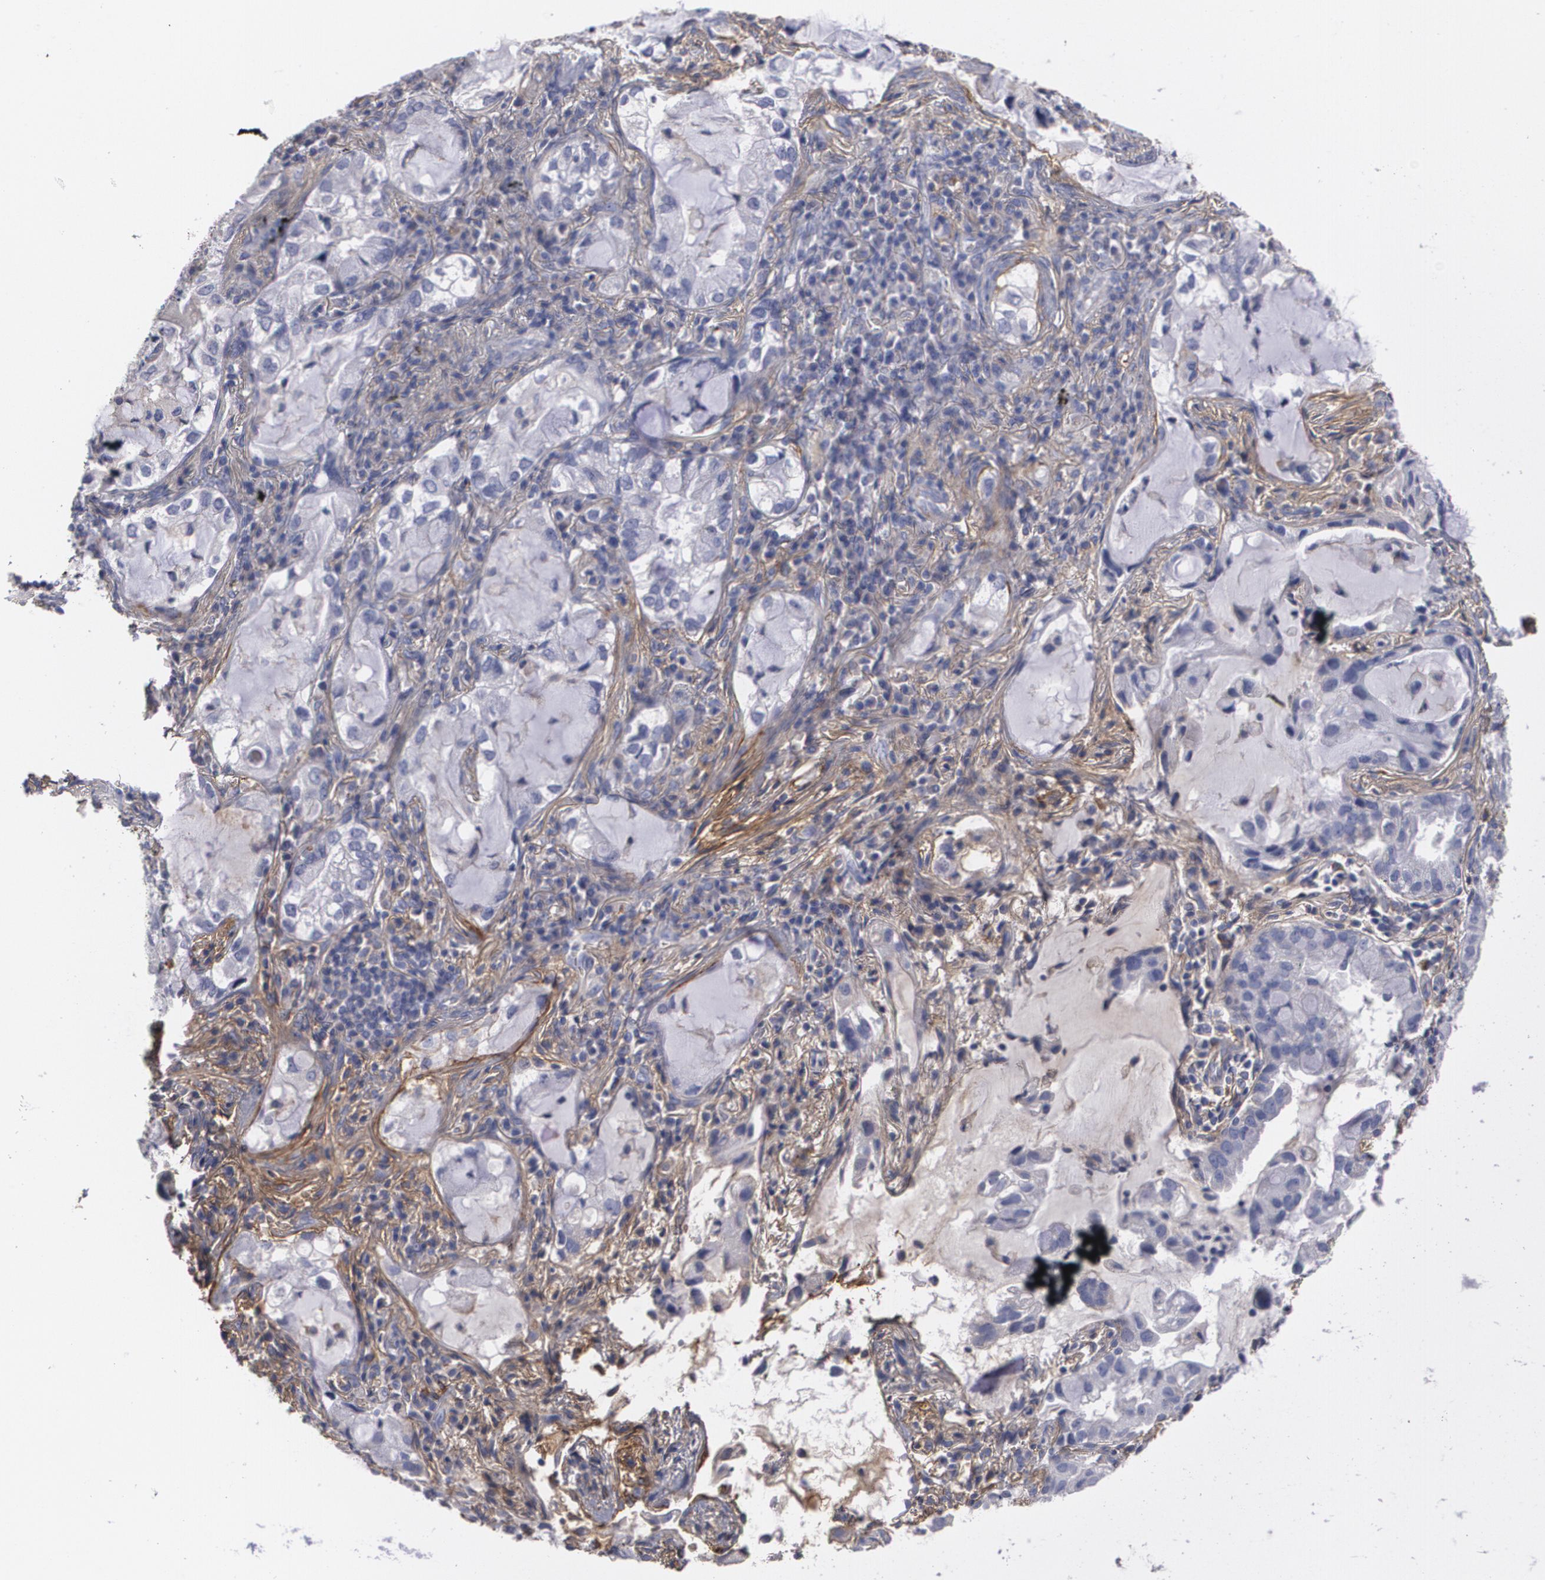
{"staining": {"intensity": "negative", "quantity": "none", "location": "none"}, "tissue": "lung cancer", "cell_type": "Tumor cells", "image_type": "cancer", "snomed": [{"axis": "morphology", "description": "Adenocarcinoma, NOS"}, {"axis": "topography", "description": "Lung"}], "caption": "Human lung cancer (adenocarcinoma) stained for a protein using IHC shows no staining in tumor cells.", "gene": "FBLN1", "patient": {"sex": "female", "age": 50}}